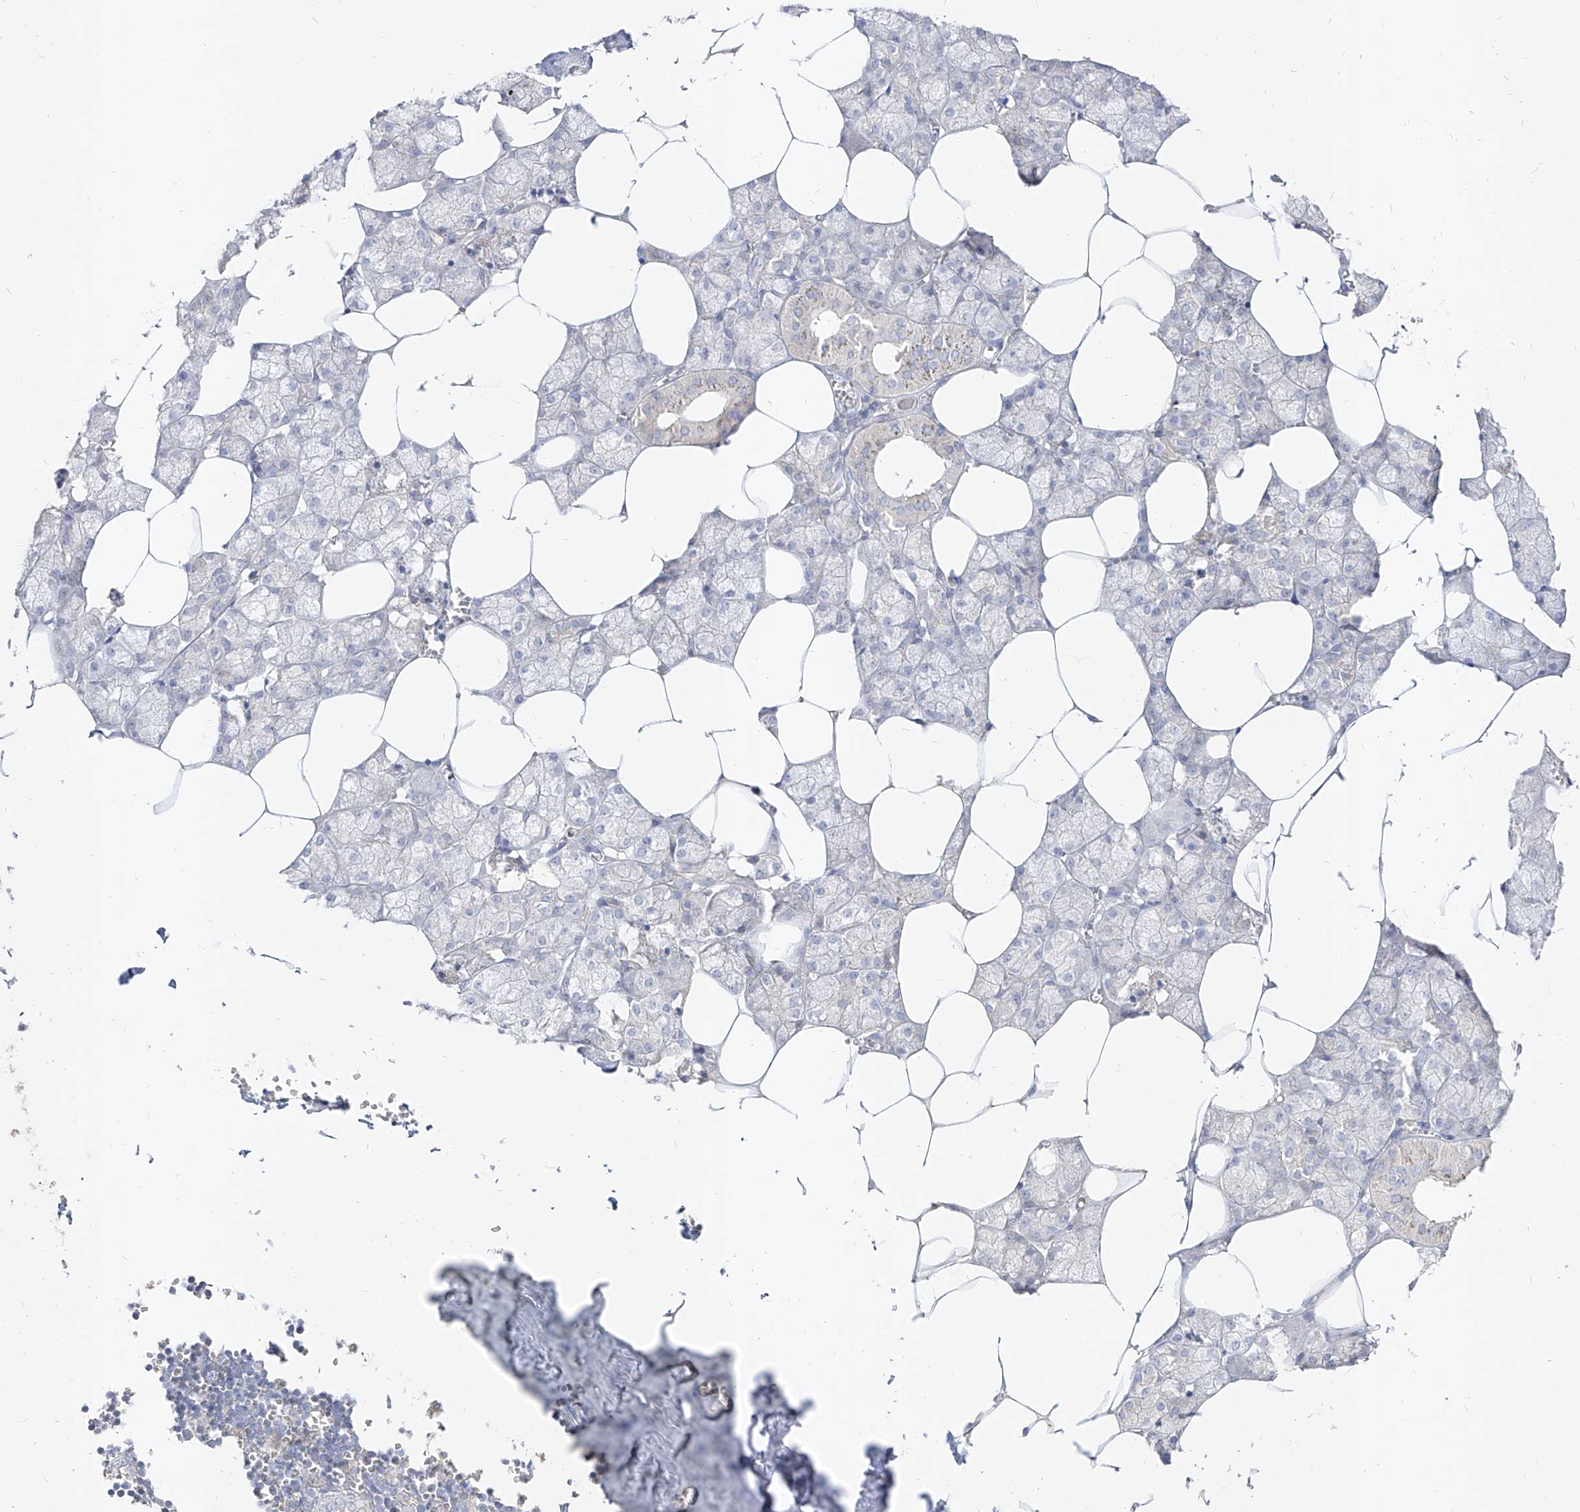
{"staining": {"intensity": "negative", "quantity": "none", "location": "none"}, "tissue": "salivary gland", "cell_type": "Glandular cells", "image_type": "normal", "snomed": [{"axis": "morphology", "description": "Normal tissue, NOS"}, {"axis": "topography", "description": "Salivary gland"}], "caption": "IHC of unremarkable salivary gland shows no staining in glandular cells.", "gene": "RBFOX3", "patient": {"sex": "male", "age": 62}}